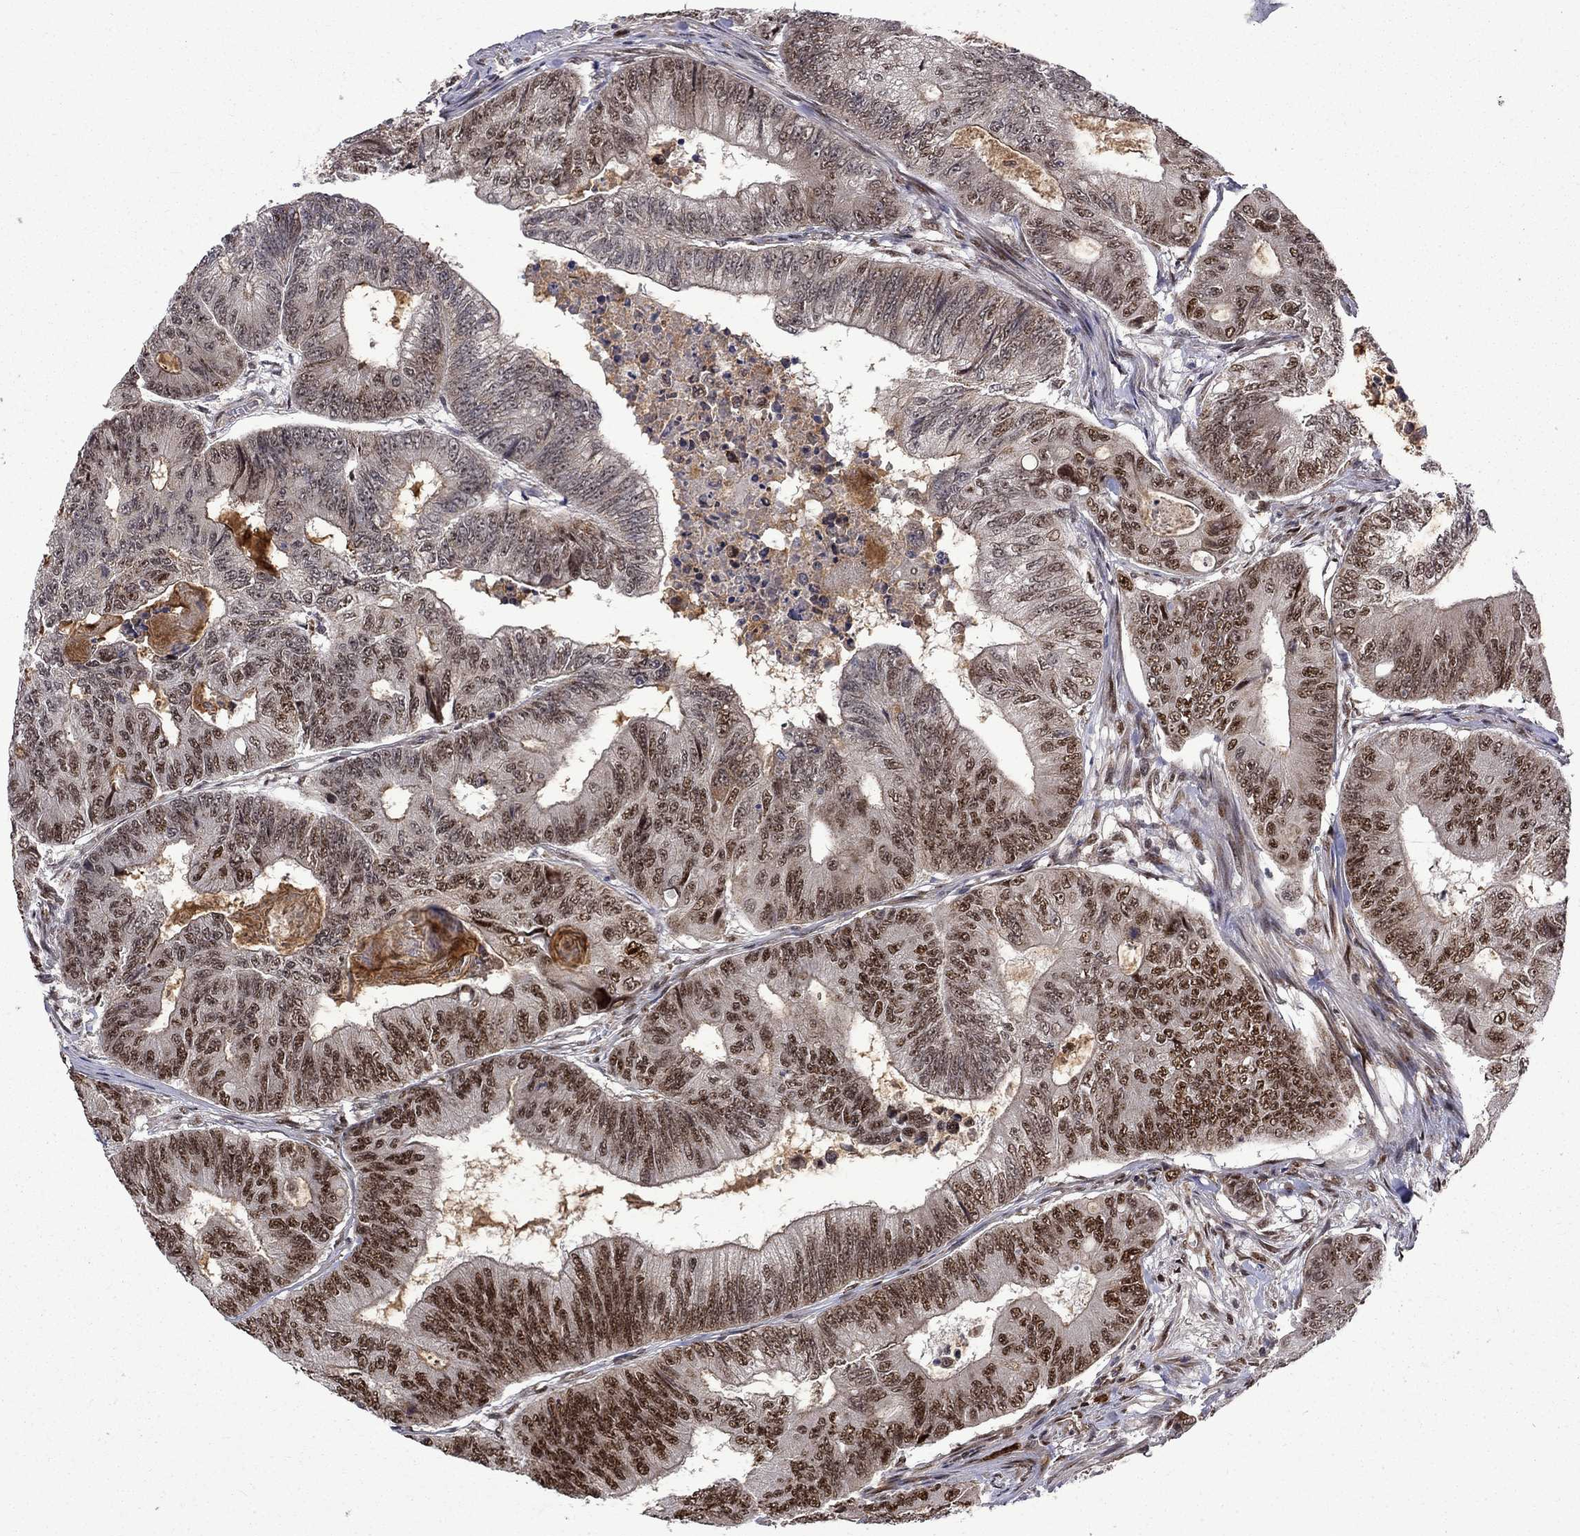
{"staining": {"intensity": "moderate", "quantity": "25%-75%", "location": "nuclear"}, "tissue": "colorectal cancer", "cell_type": "Tumor cells", "image_type": "cancer", "snomed": [{"axis": "morphology", "description": "Adenocarcinoma, NOS"}, {"axis": "topography", "description": "Colon"}], "caption": "High-power microscopy captured an immunohistochemistry histopathology image of colorectal cancer, revealing moderate nuclear expression in about 25%-75% of tumor cells.", "gene": "KPNA3", "patient": {"sex": "female", "age": 48}}